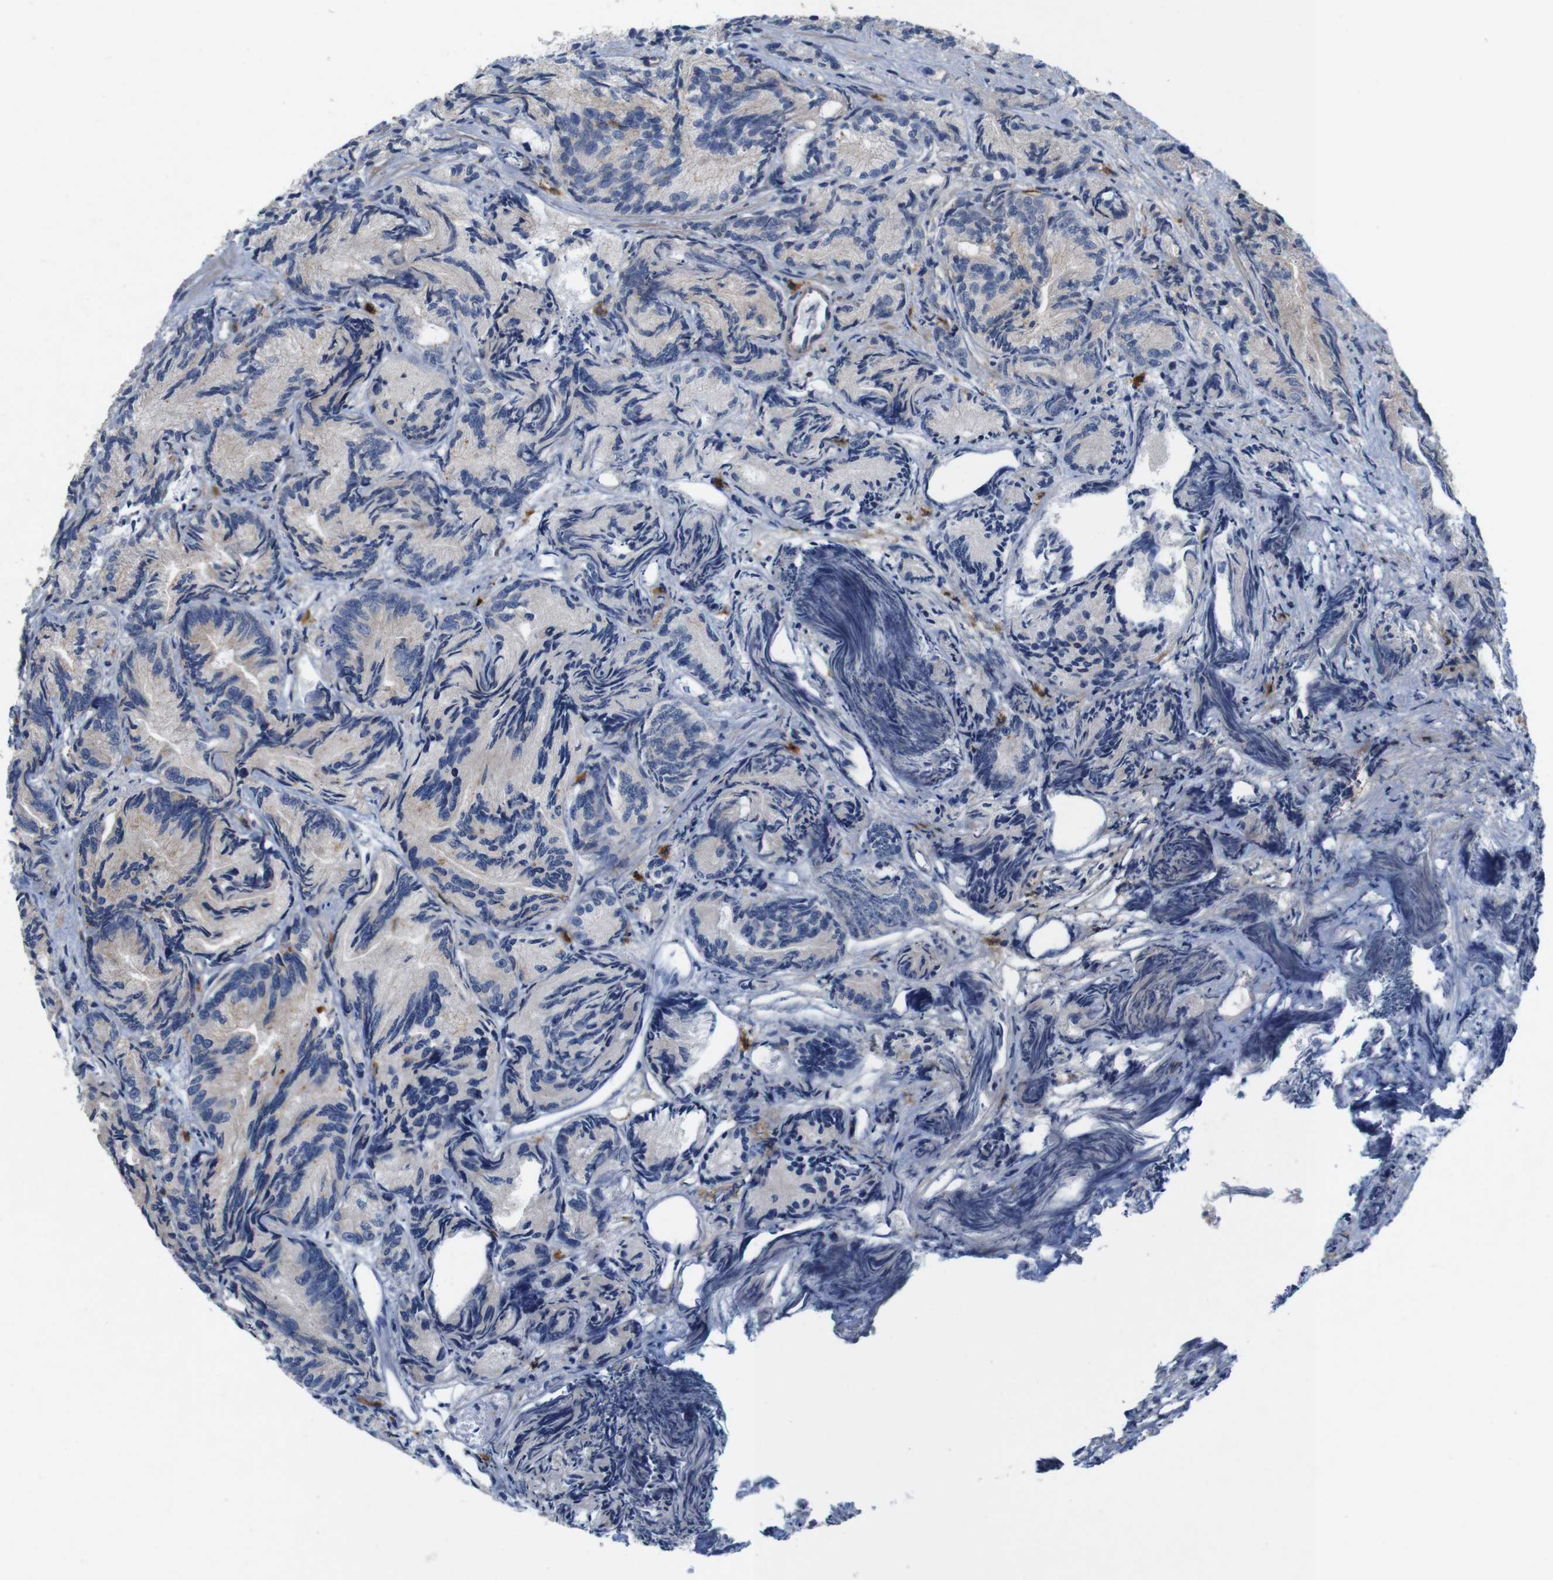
{"staining": {"intensity": "weak", "quantity": "<25%", "location": "cytoplasmic/membranous"}, "tissue": "prostate cancer", "cell_type": "Tumor cells", "image_type": "cancer", "snomed": [{"axis": "morphology", "description": "Adenocarcinoma, Low grade"}, {"axis": "topography", "description": "Prostate"}], "caption": "Tumor cells show no significant protein positivity in prostate cancer (low-grade adenocarcinoma). (DAB immunohistochemistry, high magnification).", "gene": "SIGLEC8", "patient": {"sex": "male", "age": 89}}